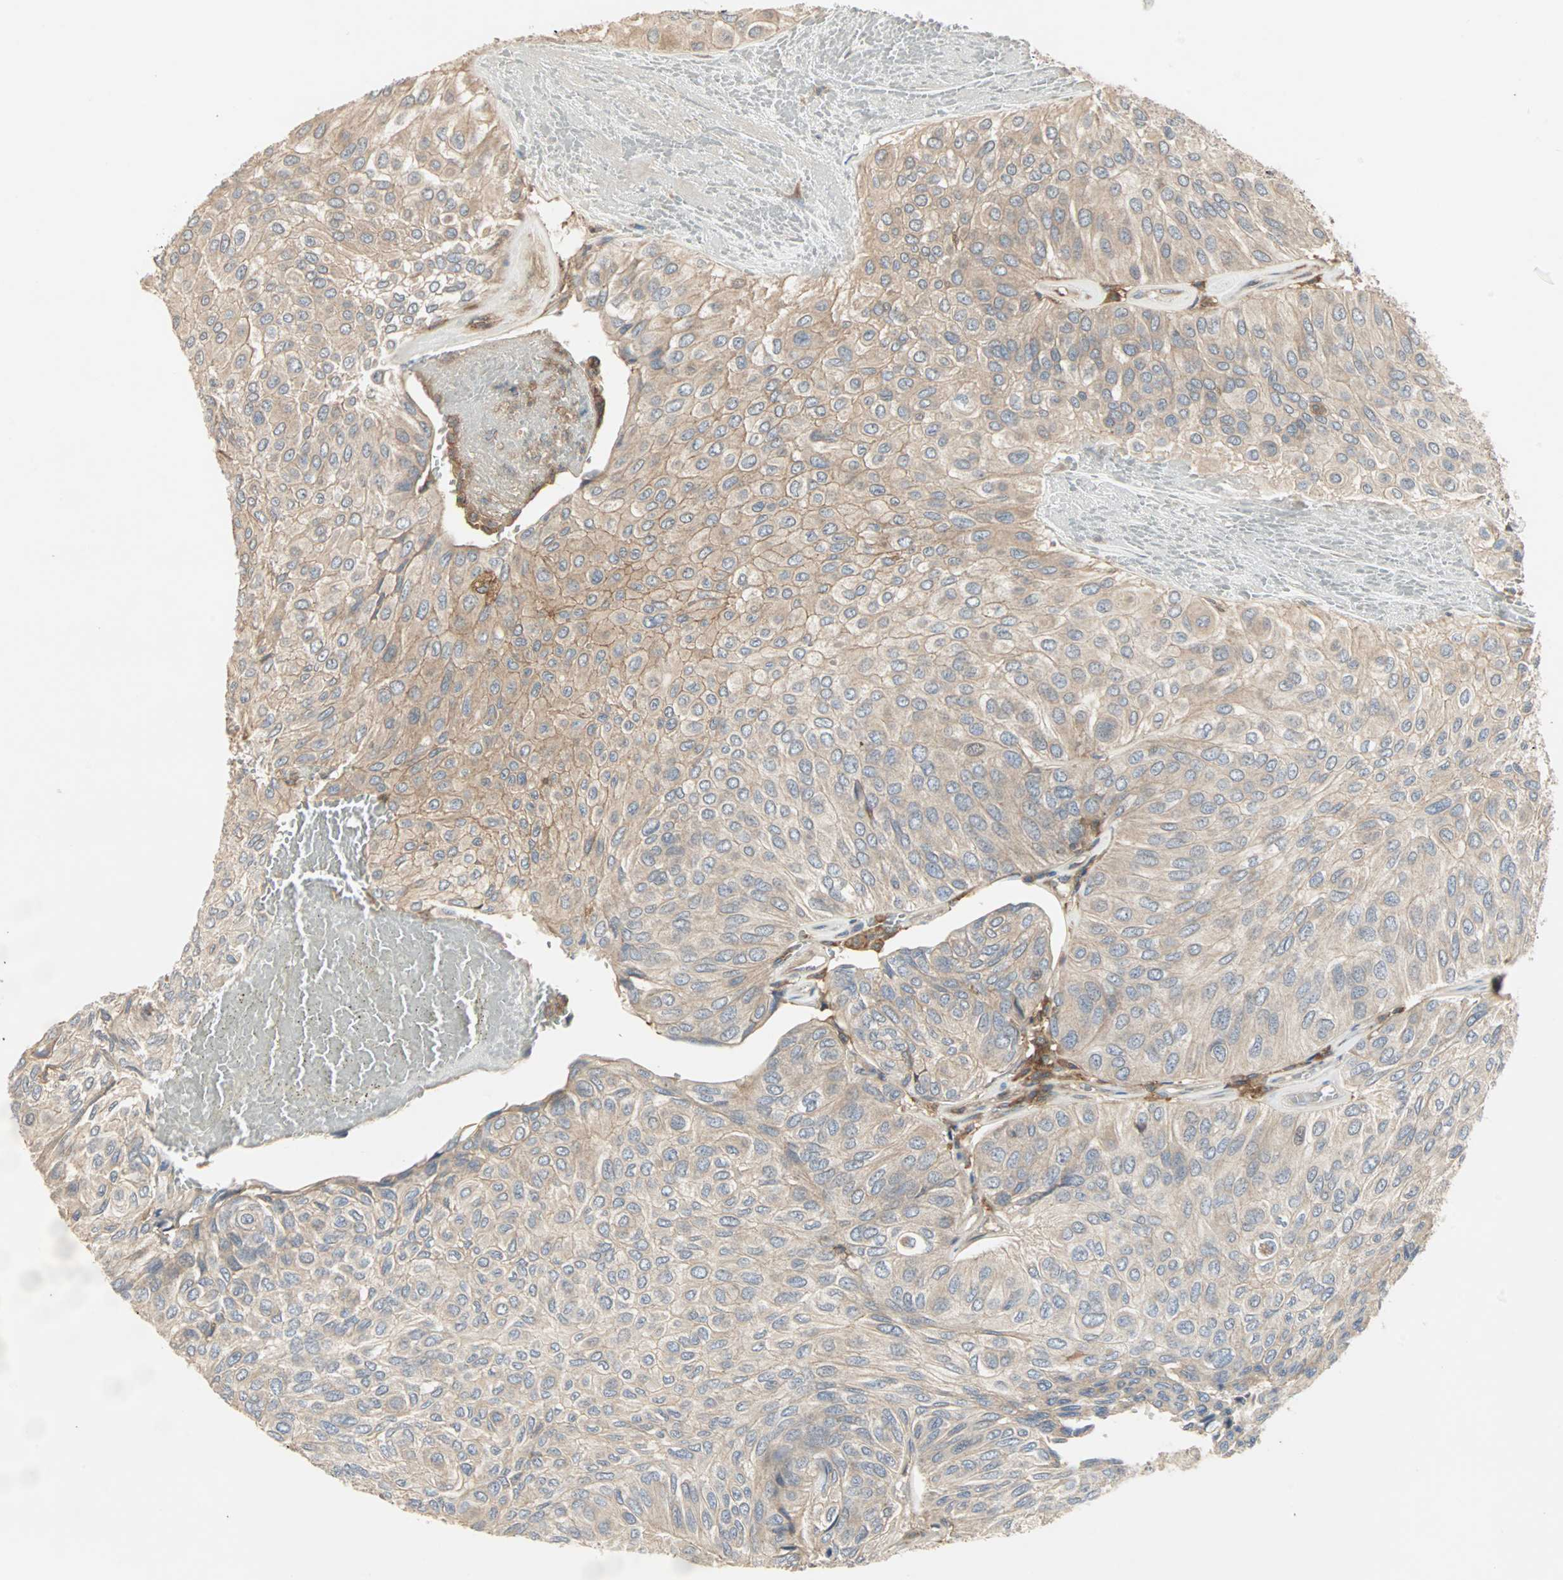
{"staining": {"intensity": "weak", "quantity": ">75%", "location": "cytoplasmic/membranous"}, "tissue": "urothelial cancer", "cell_type": "Tumor cells", "image_type": "cancer", "snomed": [{"axis": "morphology", "description": "Urothelial carcinoma, High grade"}, {"axis": "topography", "description": "Urinary bladder"}], "caption": "Urothelial cancer tissue exhibits weak cytoplasmic/membranous positivity in about >75% of tumor cells, visualized by immunohistochemistry.", "gene": "GNAI2", "patient": {"sex": "male", "age": 66}}